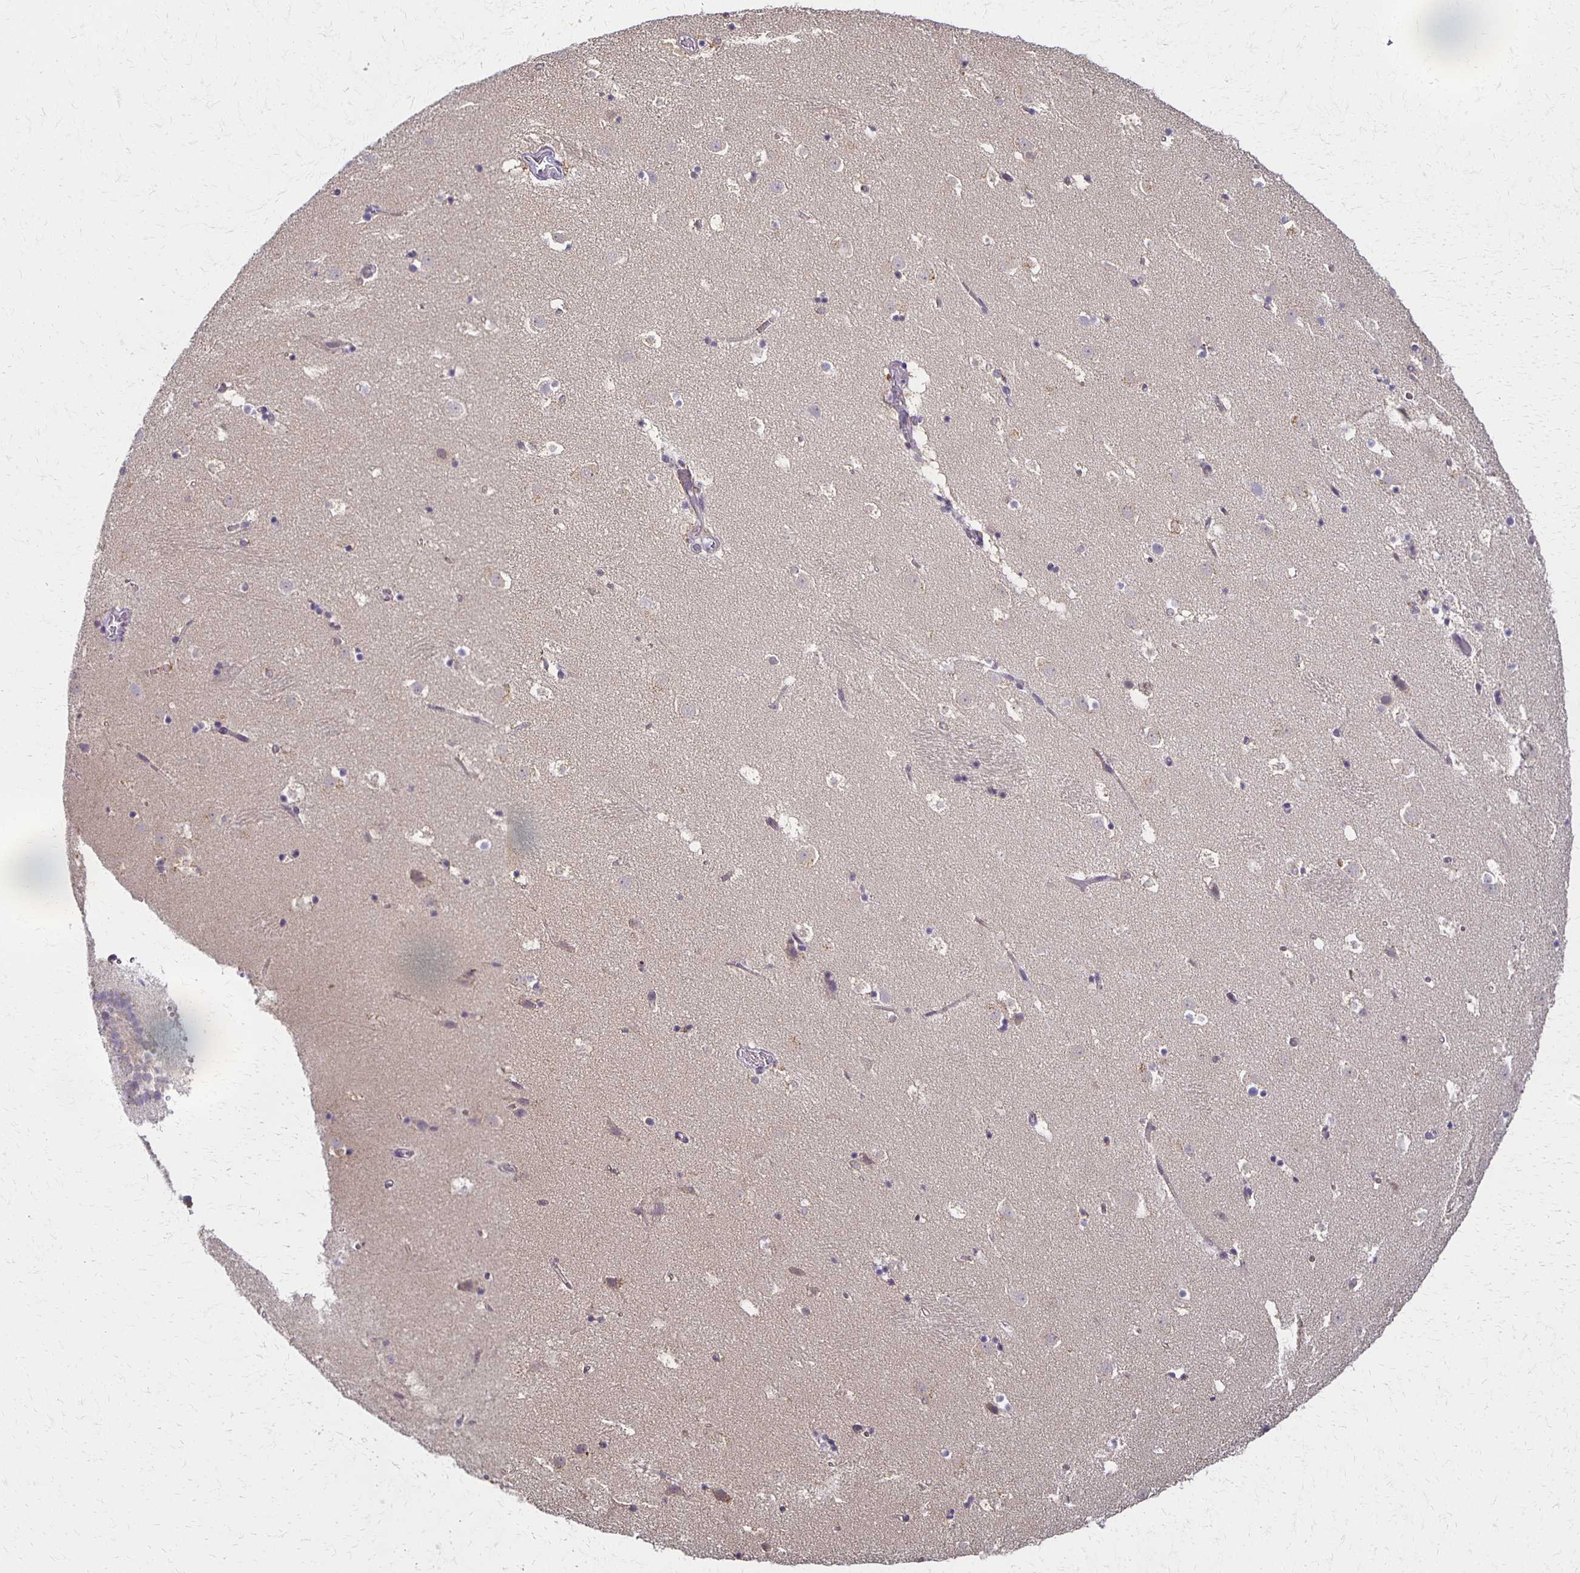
{"staining": {"intensity": "negative", "quantity": "none", "location": "none"}, "tissue": "caudate", "cell_type": "Glial cells", "image_type": "normal", "snomed": [{"axis": "morphology", "description": "Normal tissue, NOS"}, {"axis": "topography", "description": "Lateral ventricle wall"}], "caption": "Glial cells show no significant protein staining in unremarkable caudate. (Immunohistochemistry, brightfield microscopy, high magnification).", "gene": "GPX4", "patient": {"sex": "male", "age": 37}}